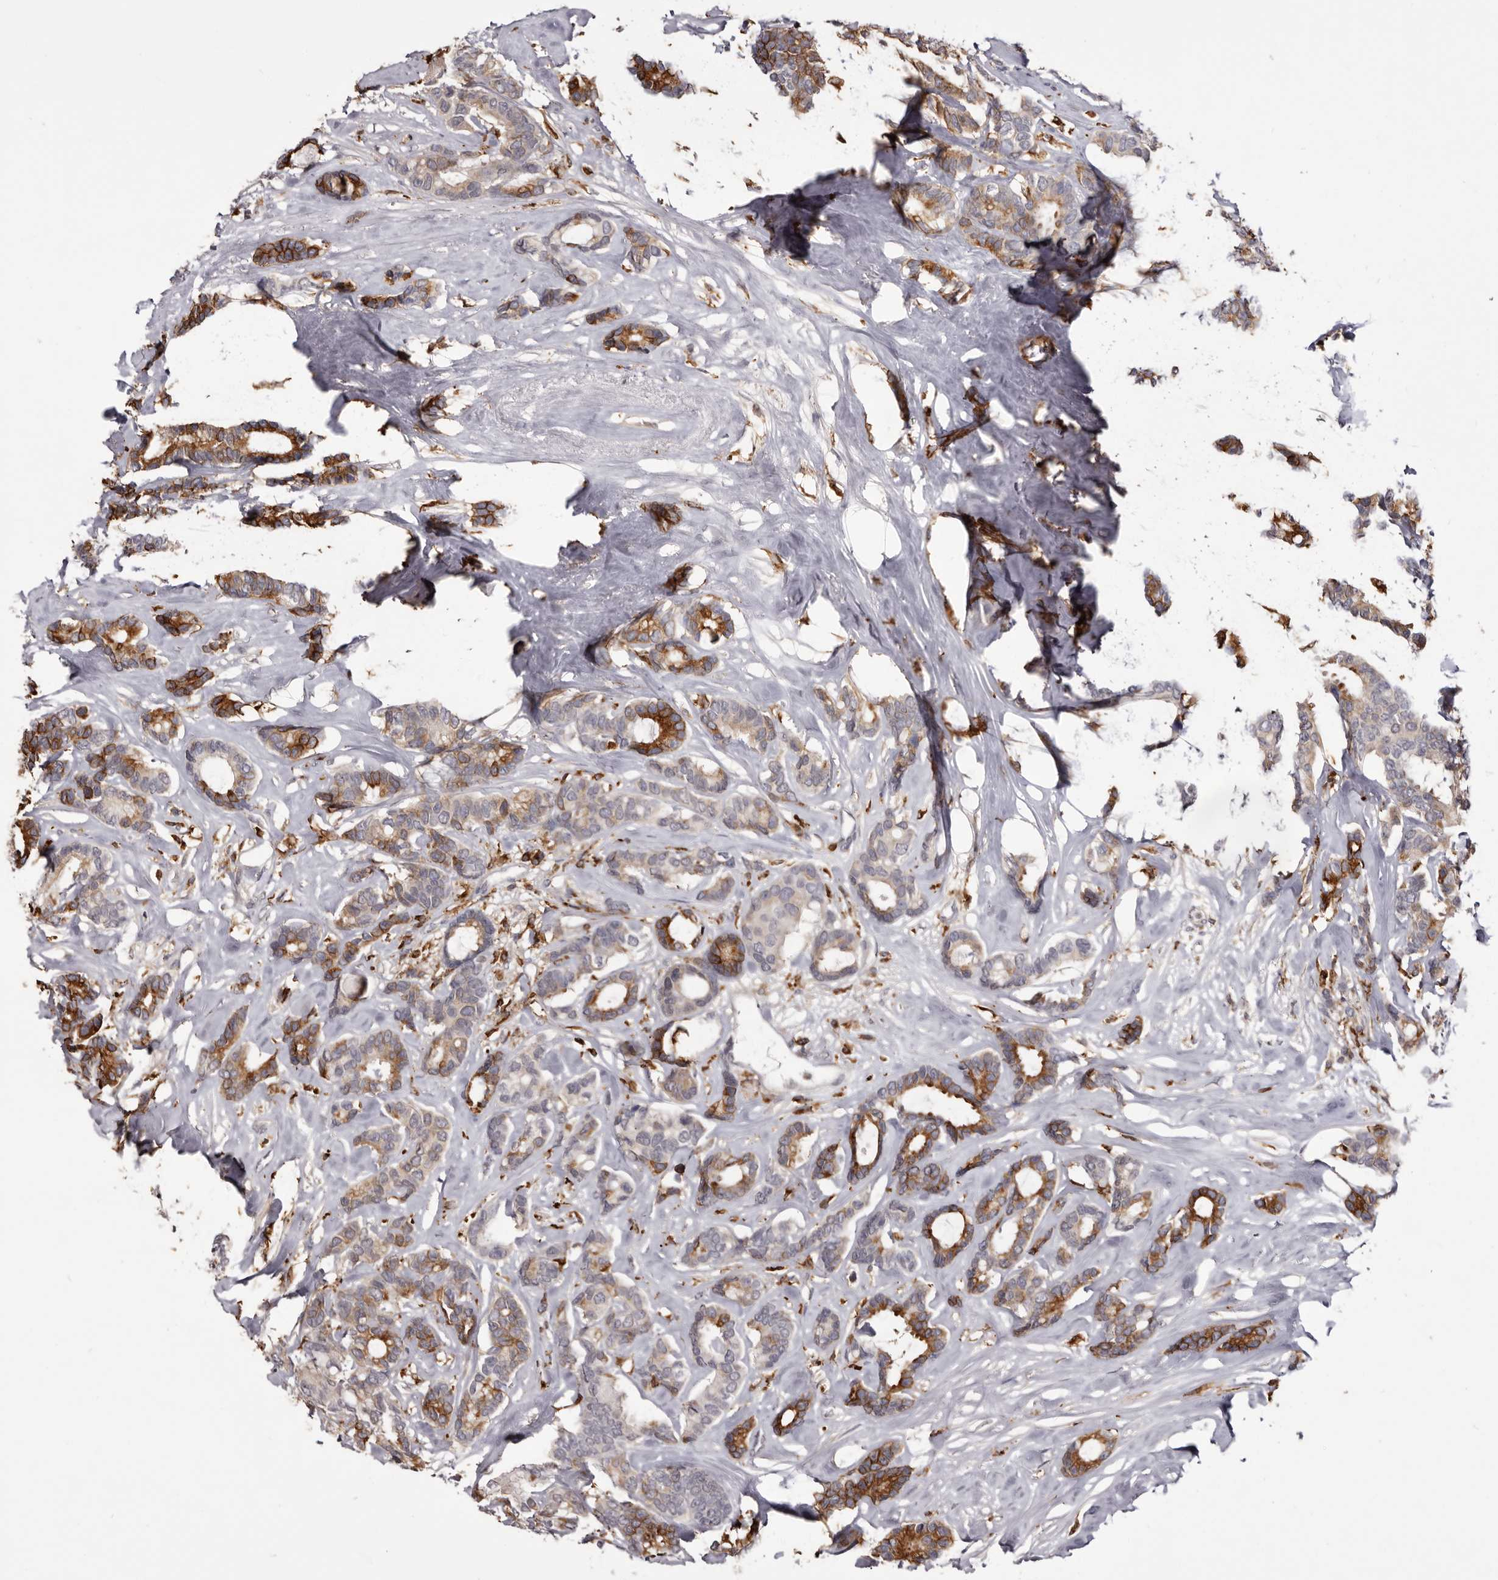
{"staining": {"intensity": "strong", "quantity": "25%-75%", "location": "cytoplasmic/membranous"}, "tissue": "breast cancer", "cell_type": "Tumor cells", "image_type": "cancer", "snomed": [{"axis": "morphology", "description": "Duct carcinoma"}, {"axis": "topography", "description": "Breast"}], "caption": "This is an image of immunohistochemistry (IHC) staining of breast invasive ductal carcinoma, which shows strong staining in the cytoplasmic/membranous of tumor cells.", "gene": "TNNI1", "patient": {"sex": "female", "age": 87}}